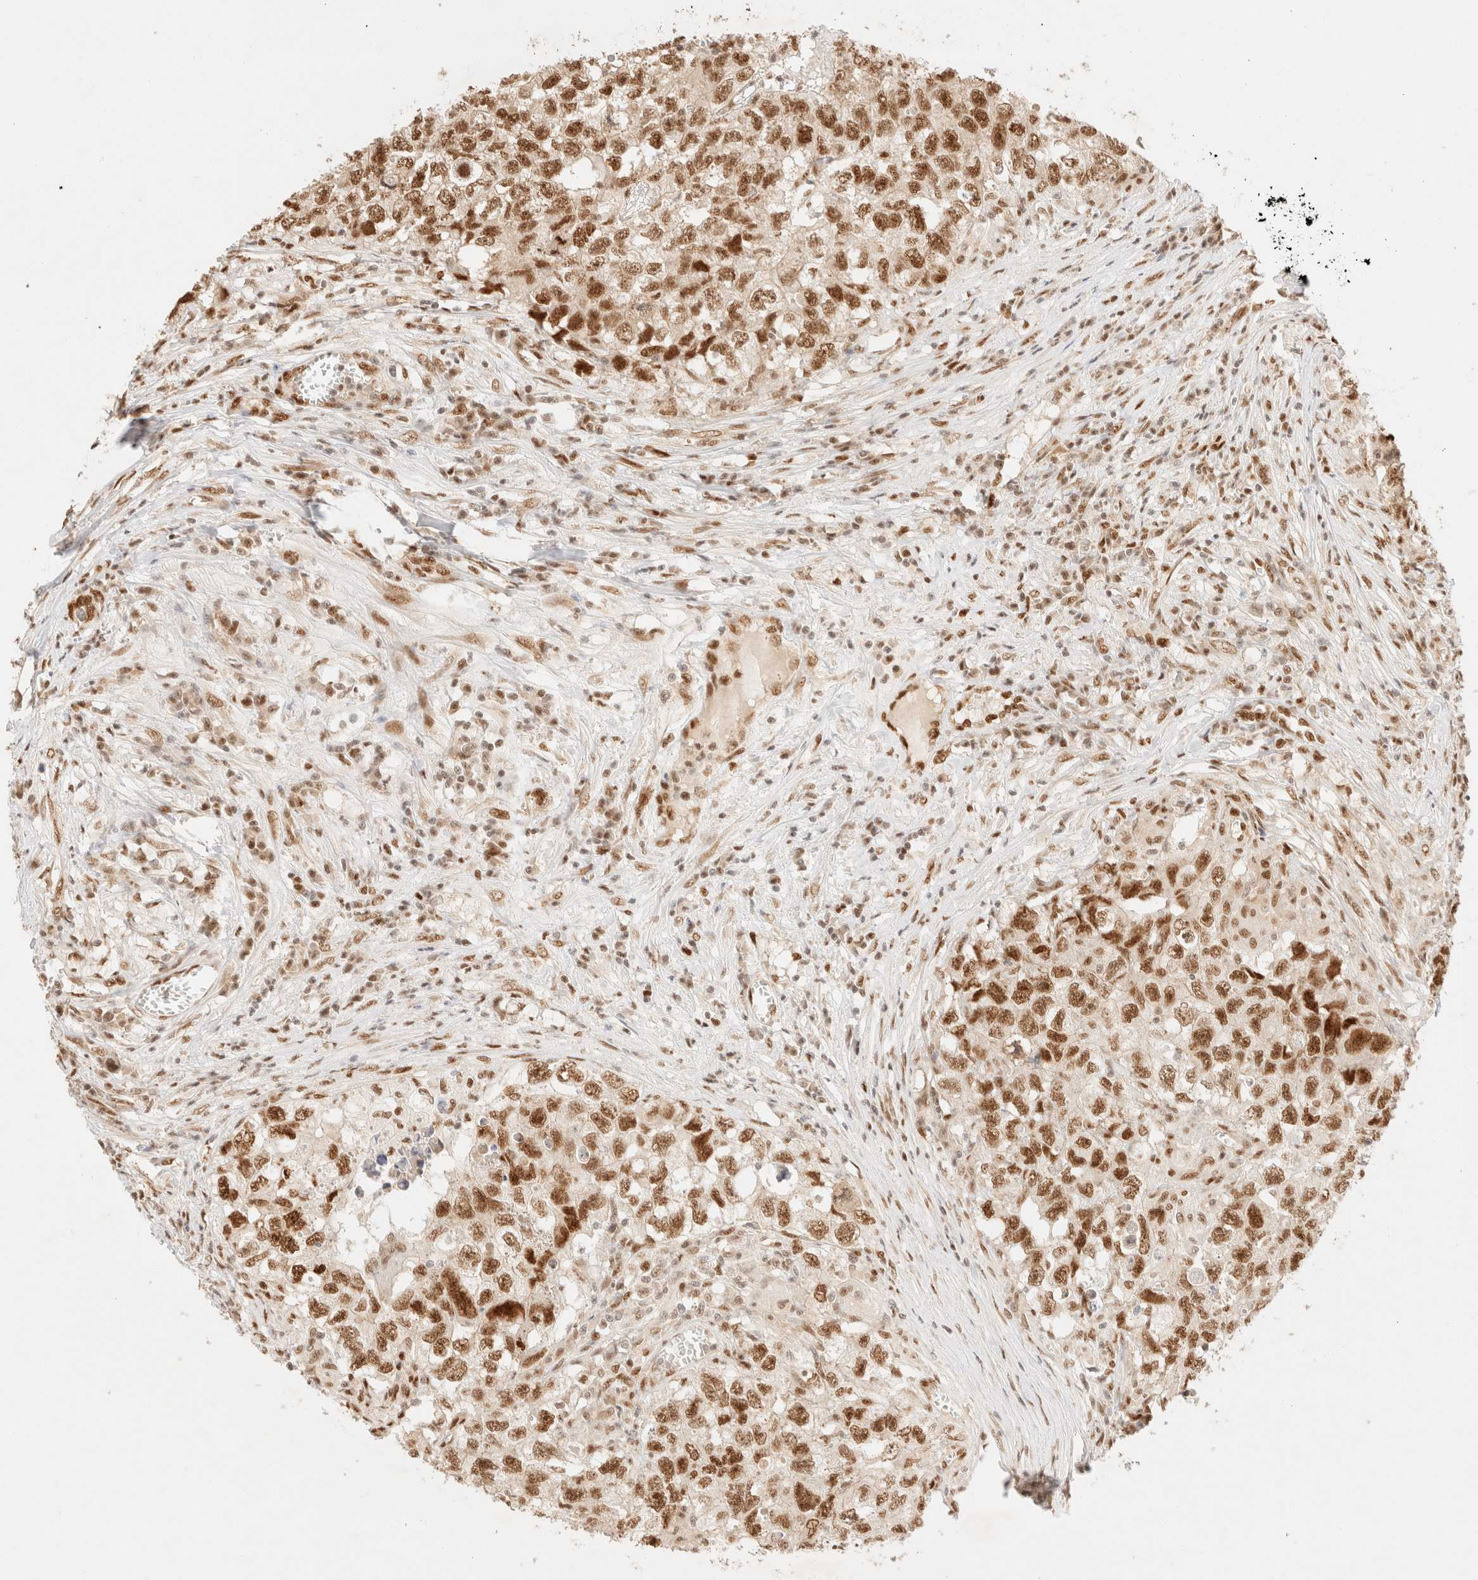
{"staining": {"intensity": "strong", "quantity": ">75%", "location": "nuclear"}, "tissue": "testis cancer", "cell_type": "Tumor cells", "image_type": "cancer", "snomed": [{"axis": "morphology", "description": "Seminoma, NOS"}, {"axis": "morphology", "description": "Carcinoma, Embryonal, NOS"}, {"axis": "topography", "description": "Testis"}], "caption": "High-magnification brightfield microscopy of testis embryonal carcinoma stained with DAB (brown) and counterstained with hematoxylin (blue). tumor cells exhibit strong nuclear expression is appreciated in approximately>75% of cells. The protein of interest is stained brown, and the nuclei are stained in blue (DAB IHC with brightfield microscopy, high magnification).", "gene": "ZNF768", "patient": {"sex": "male", "age": 43}}